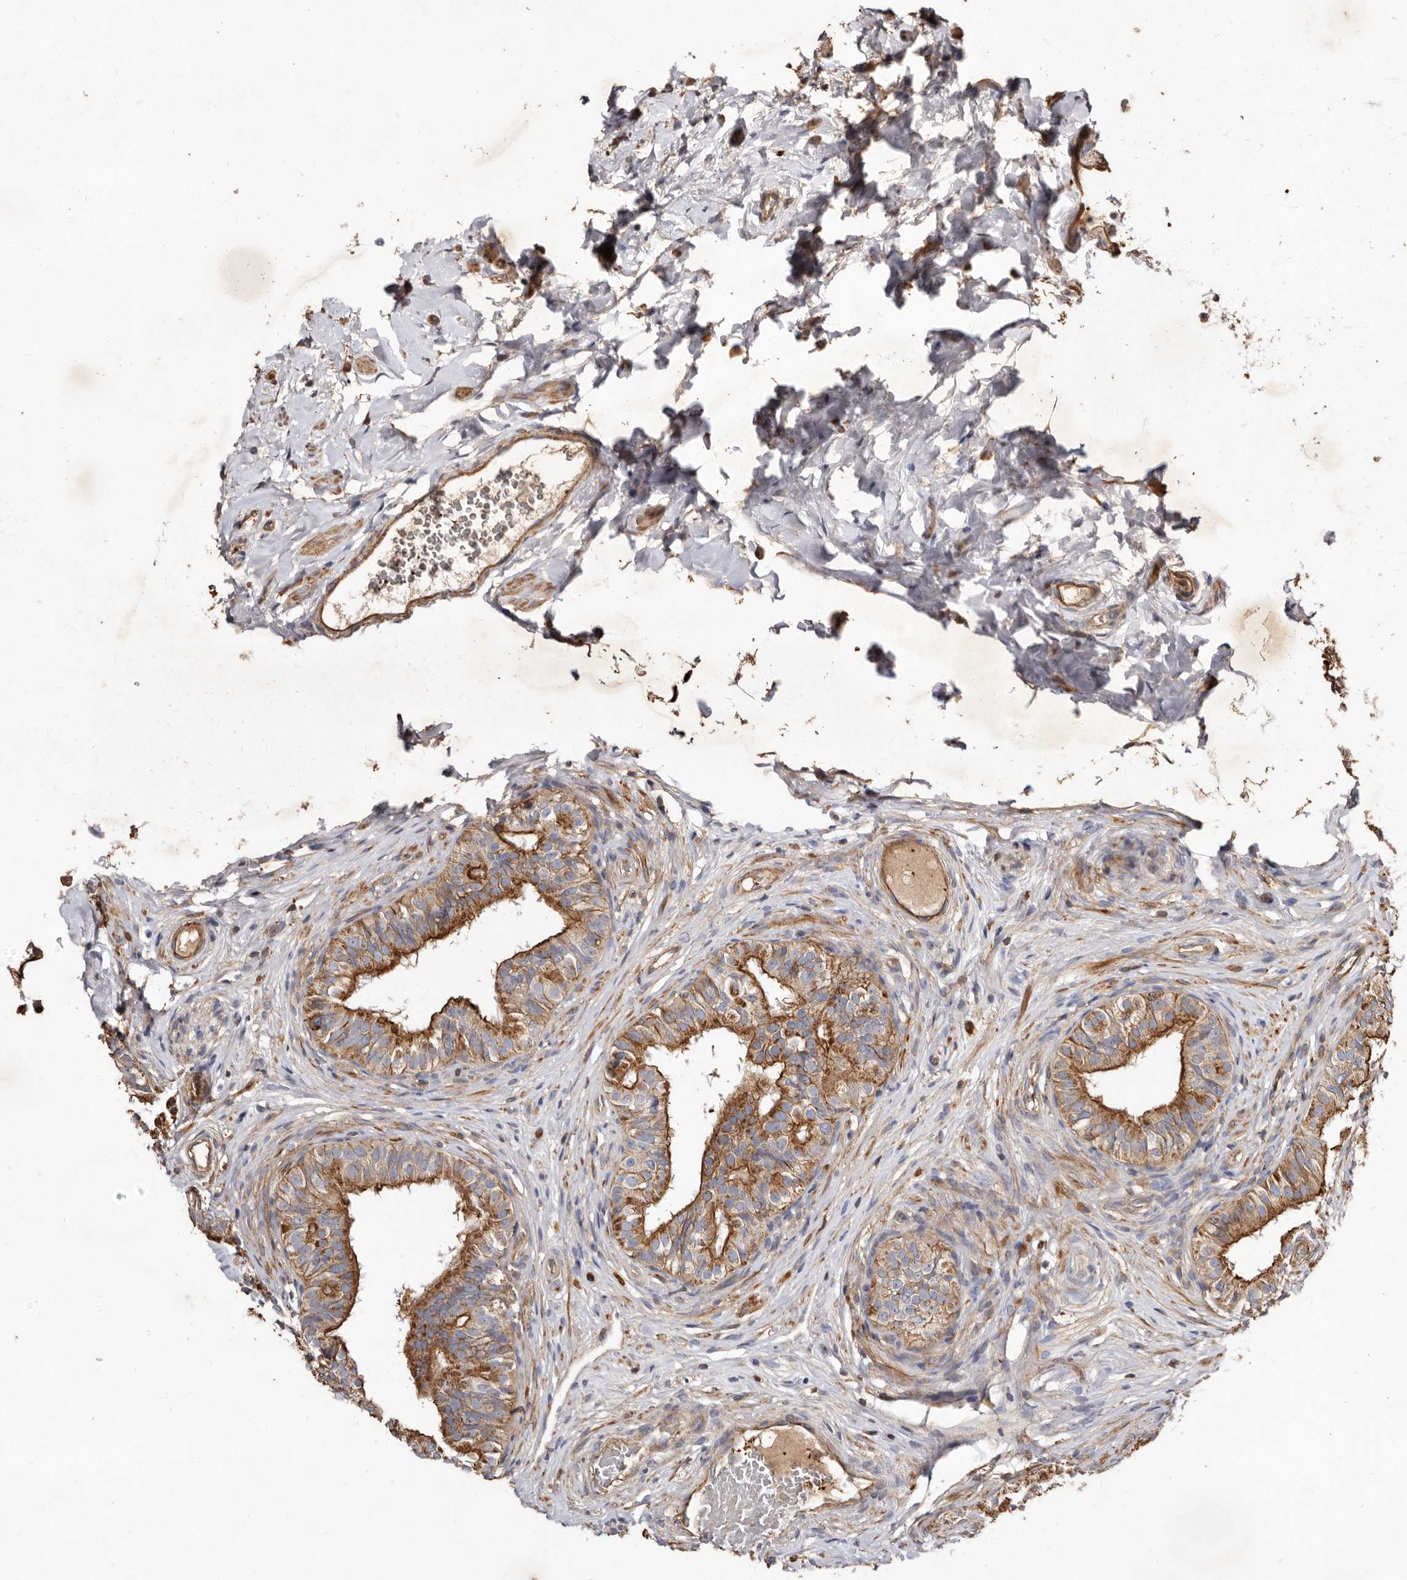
{"staining": {"intensity": "moderate", "quantity": "25%-75%", "location": "cytoplasmic/membranous"}, "tissue": "epididymis", "cell_type": "Glandular cells", "image_type": "normal", "snomed": [{"axis": "morphology", "description": "Normal tissue, NOS"}, {"axis": "topography", "description": "Epididymis"}], "caption": "High-power microscopy captured an immunohistochemistry histopathology image of benign epididymis, revealing moderate cytoplasmic/membranous staining in about 25%-75% of glandular cells.", "gene": "COQ8B", "patient": {"sex": "male", "age": 49}}